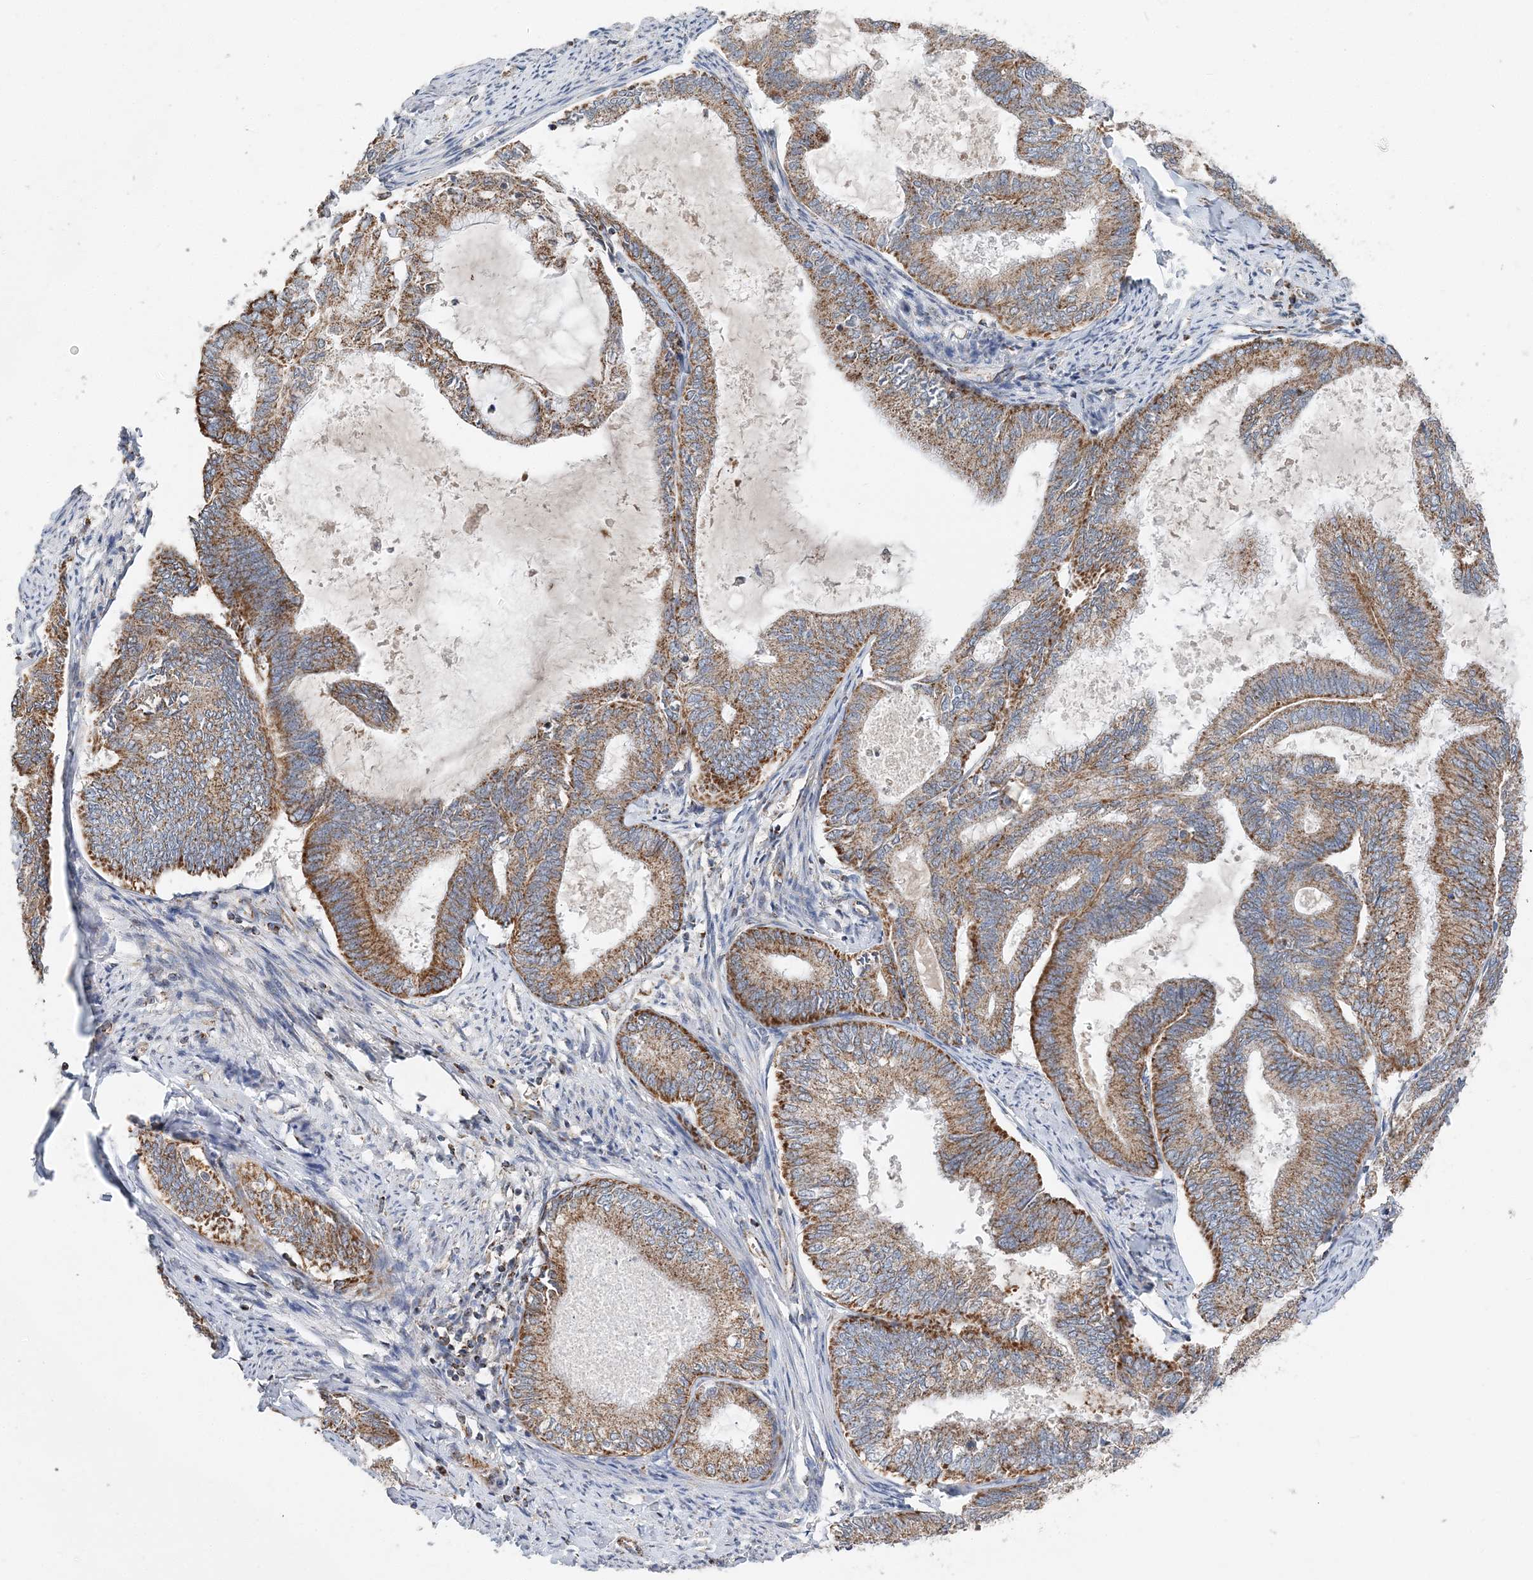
{"staining": {"intensity": "moderate", "quantity": ">75%", "location": "cytoplasmic/membranous"}, "tissue": "endometrial cancer", "cell_type": "Tumor cells", "image_type": "cancer", "snomed": [{"axis": "morphology", "description": "Adenocarcinoma, NOS"}, {"axis": "topography", "description": "Endometrium"}], "caption": "Brown immunohistochemical staining in human endometrial cancer (adenocarcinoma) exhibits moderate cytoplasmic/membranous expression in approximately >75% of tumor cells.", "gene": "SPRY2", "patient": {"sex": "female", "age": 86}}